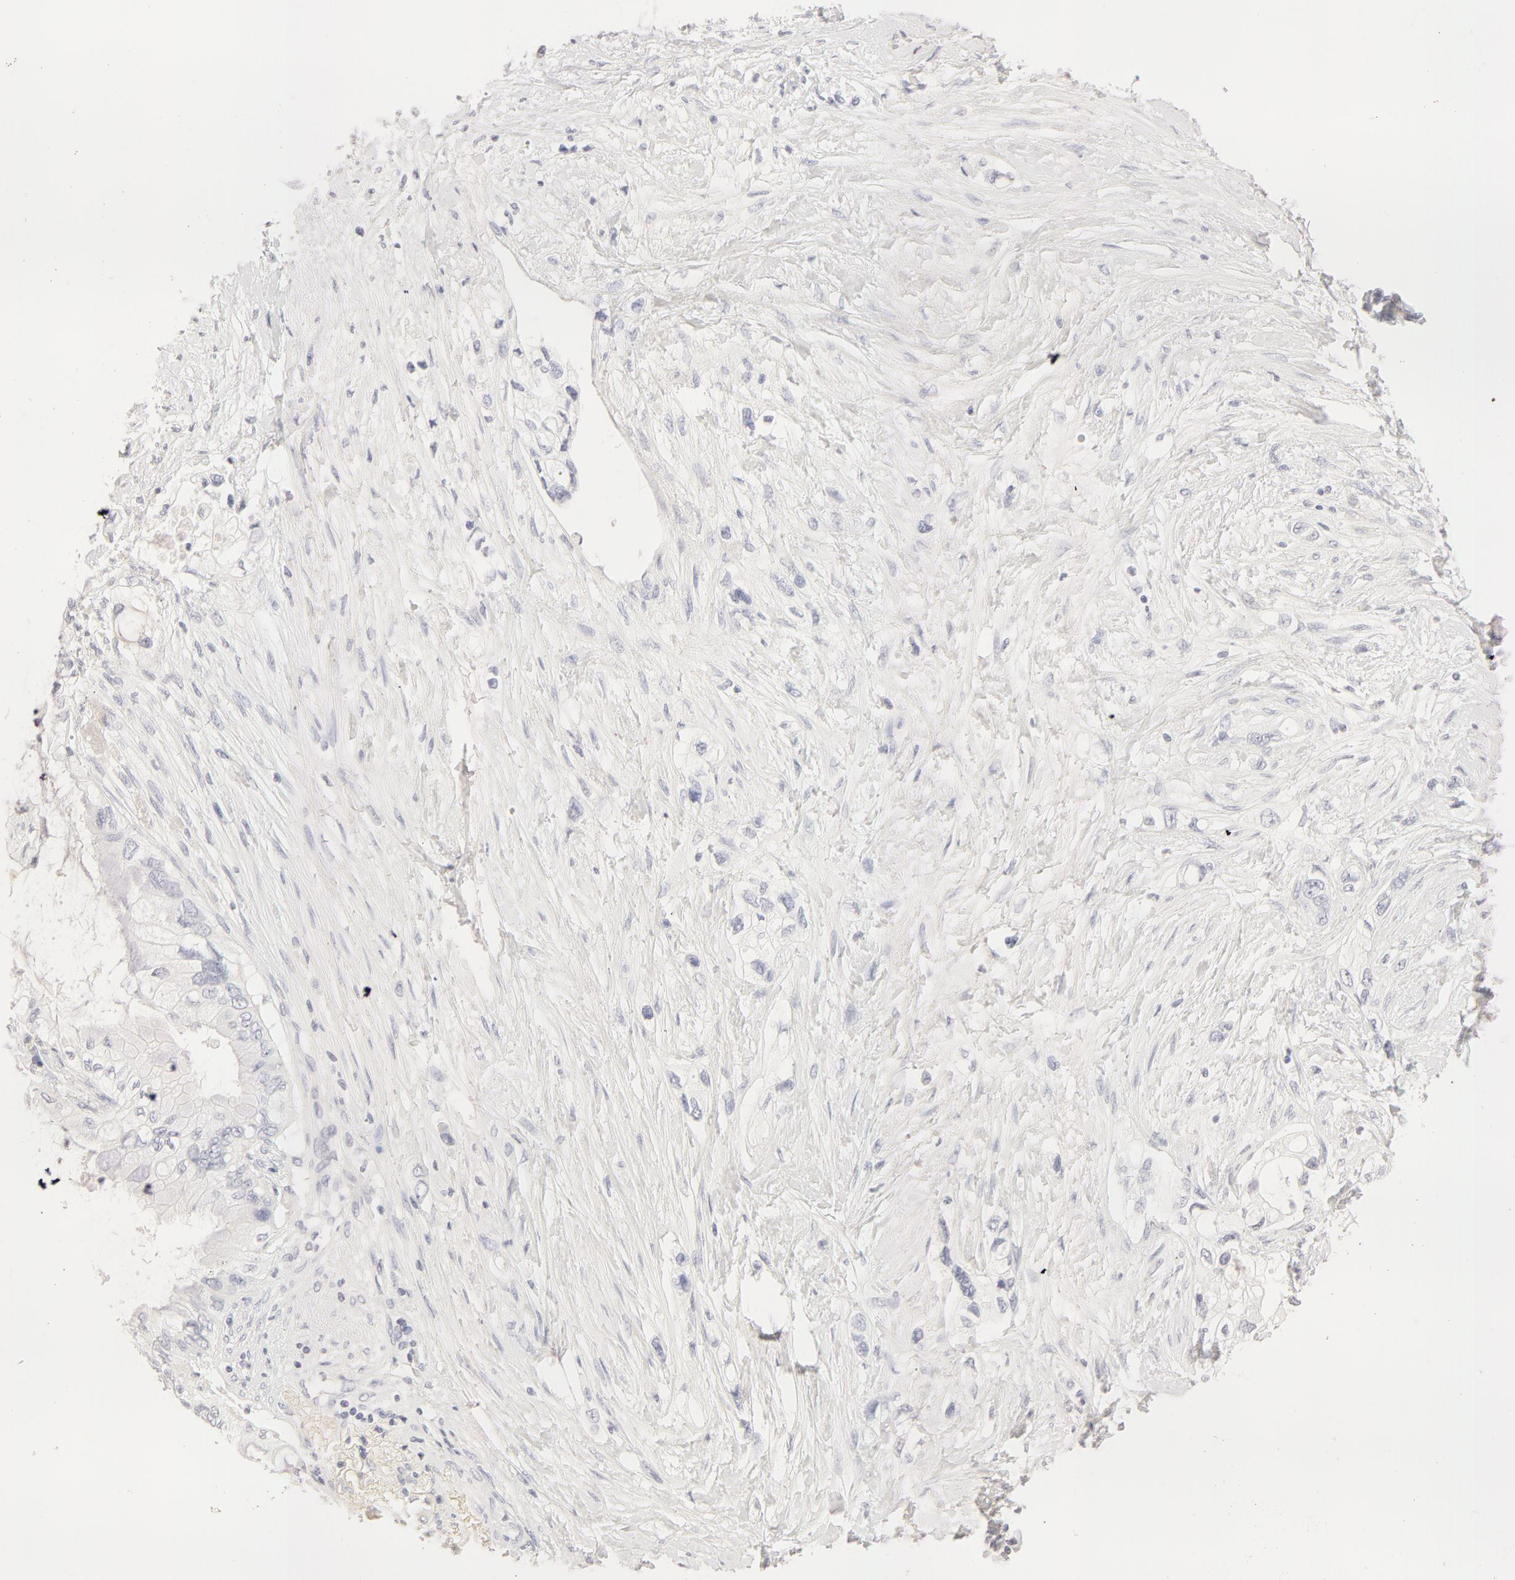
{"staining": {"intensity": "negative", "quantity": "none", "location": "none"}, "tissue": "pancreatic cancer", "cell_type": "Tumor cells", "image_type": "cancer", "snomed": [{"axis": "morphology", "description": "Adenocarcinoma, NOS"}, {"axis": "topography", "description": "Pancreas"}], "caption": "Tumor cells show no significant protein positivity in pancreatic cancer.", "gene": "LGALS7B", "patient": {"sex": "female", "age": 70}}